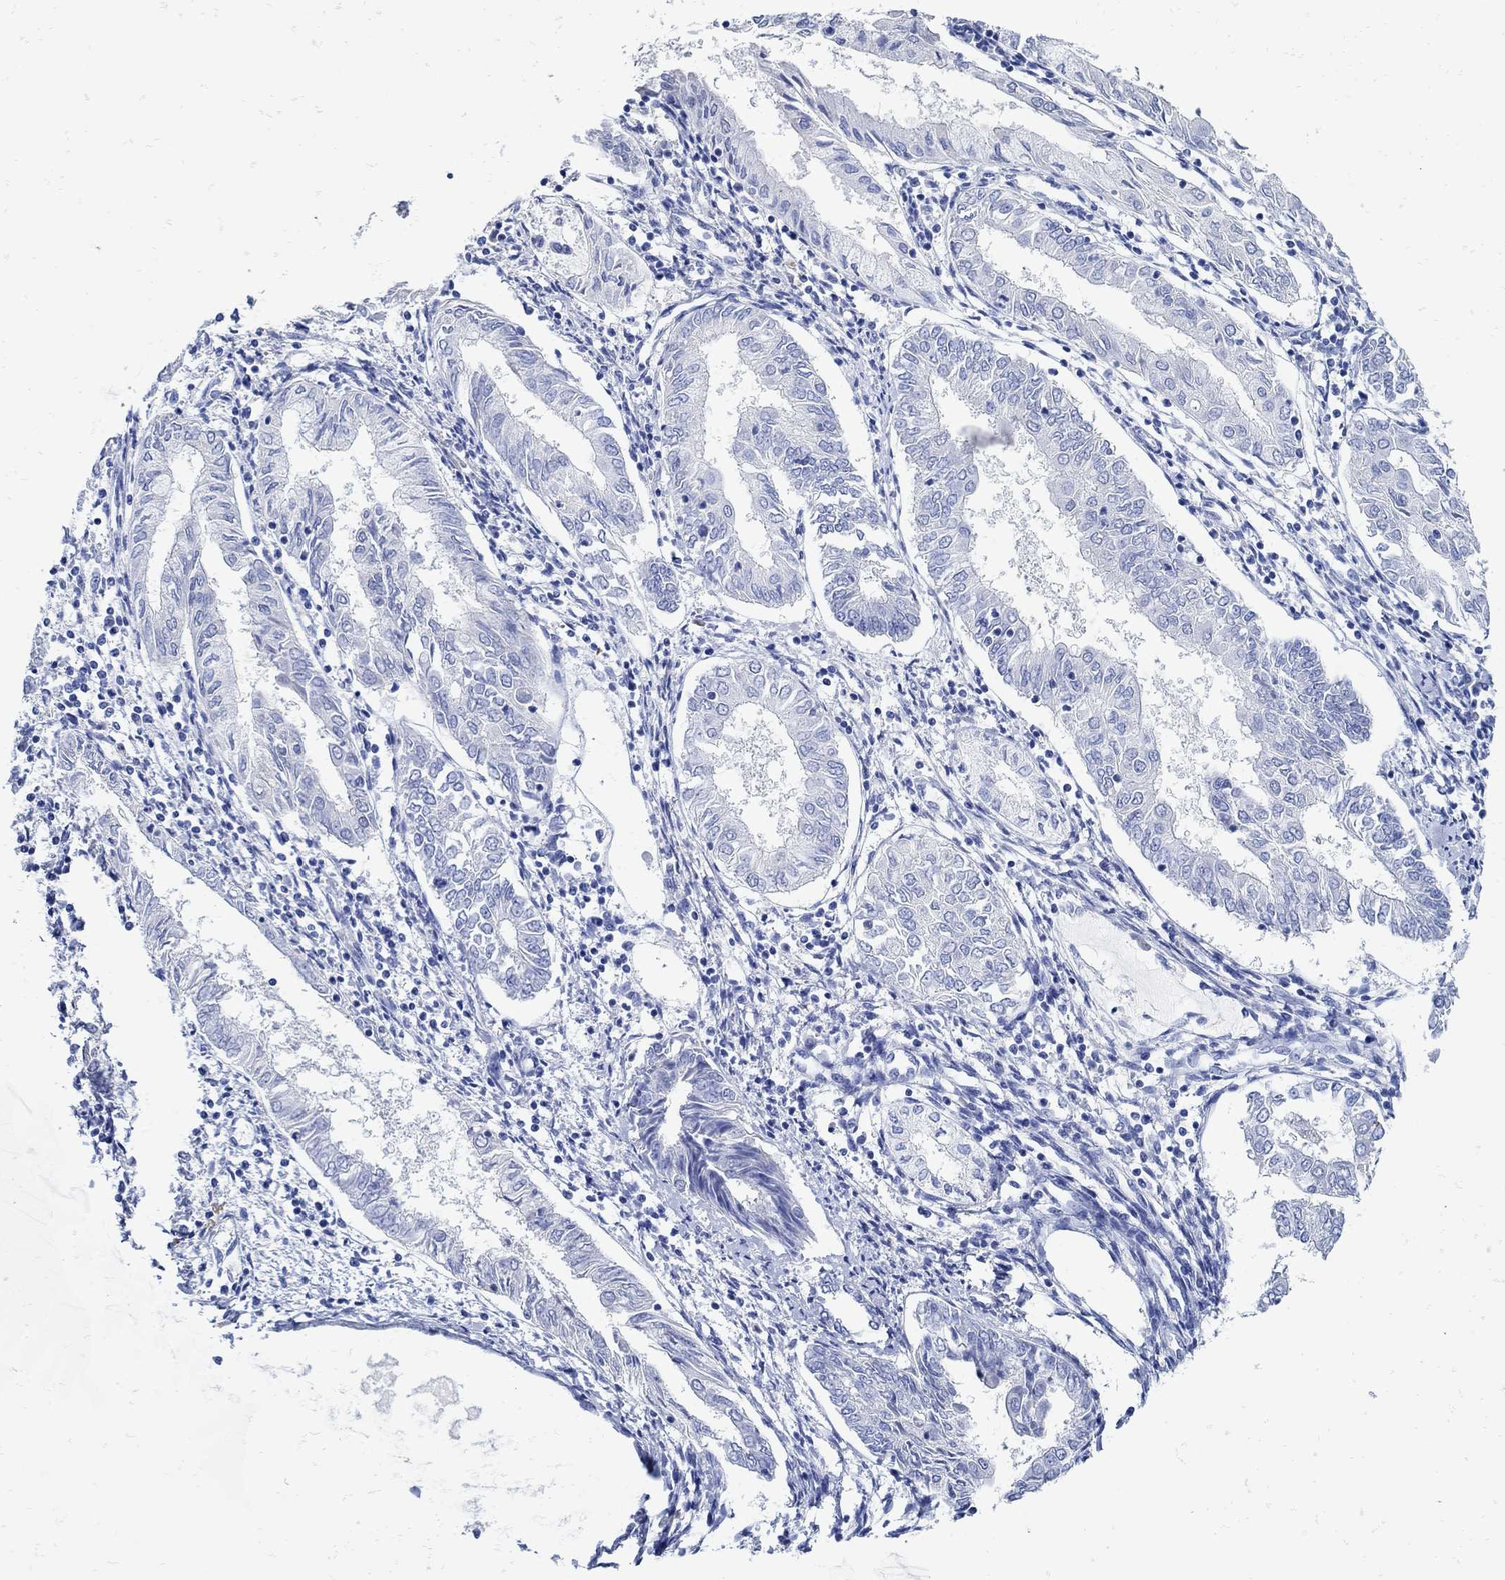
{"staining": {"intensity": "negative", "quantity": "none", "location": "none"}, "tissue": "endometrial cancer", "cell_type": "Tumor cells", "image_type": "cancer", "snomed": [{"axis": "morphology", "description": "Adenocarcinoma, NOS"}, {"axis": "topography", "description": "Endometrium"}], "caption": "Immunohistochemistry histopathology image of neoplastic tissue: human endometrial adenocarcinoma stained with DAB reveals no significant protein expression in tumor cells.", "gene": "NOS1", "patient": {"sex": "female", "age": 68}}